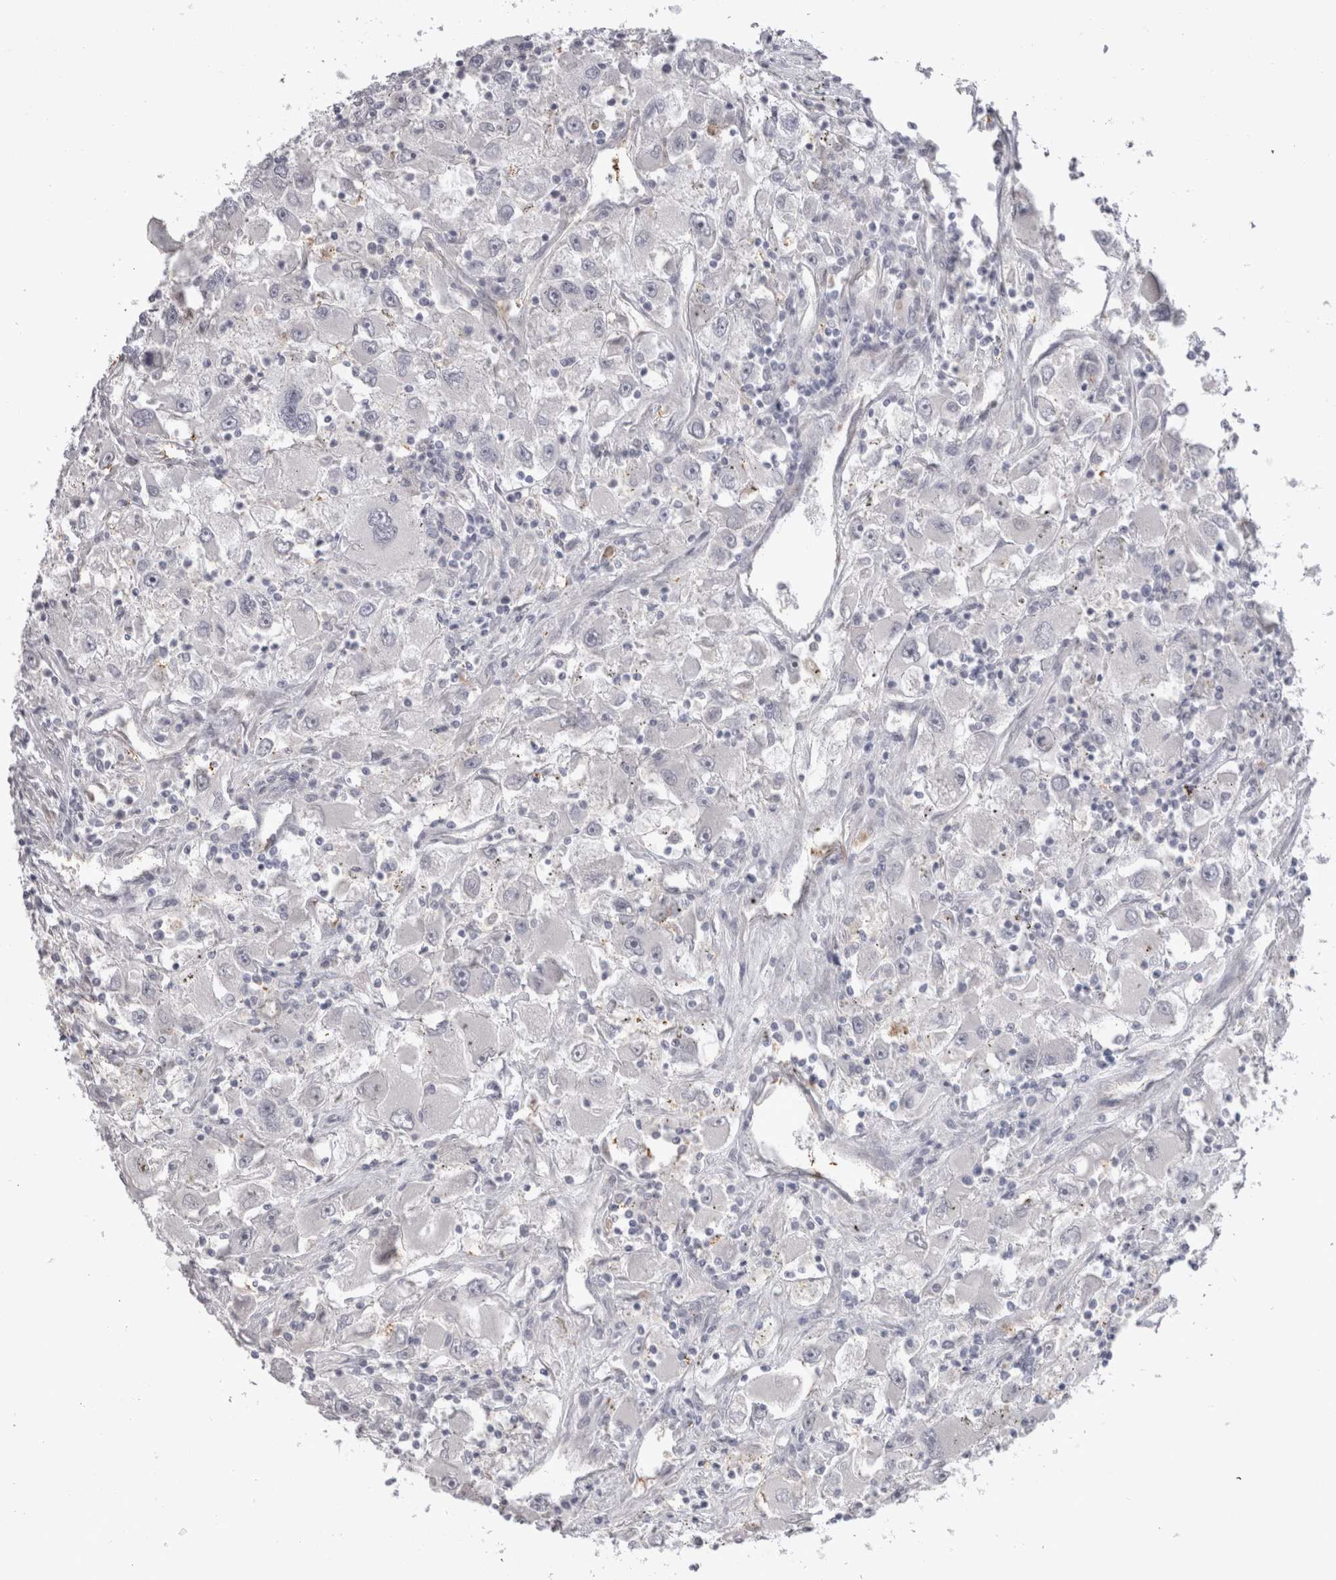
{"staining": {"intensity": "negative", "quantity": "none", "location": "none"}, "tissue": "renal cancer", "cell_type": "Tumor cells", "image_type": "cancer", "snomed": [{"axis": "morphology", "description": "Adenocarcinoma, NOS"}, {"axis": "topography", "description": "Kidney"}], "caption": "Immunohistochemistry image of human renal cancer (adenocarcinoma) stained for a protein (brown), which reveals no positivity in tumor cells.", "gene": "ADAM2", "patient": {"sex": "female", "age": 52}}